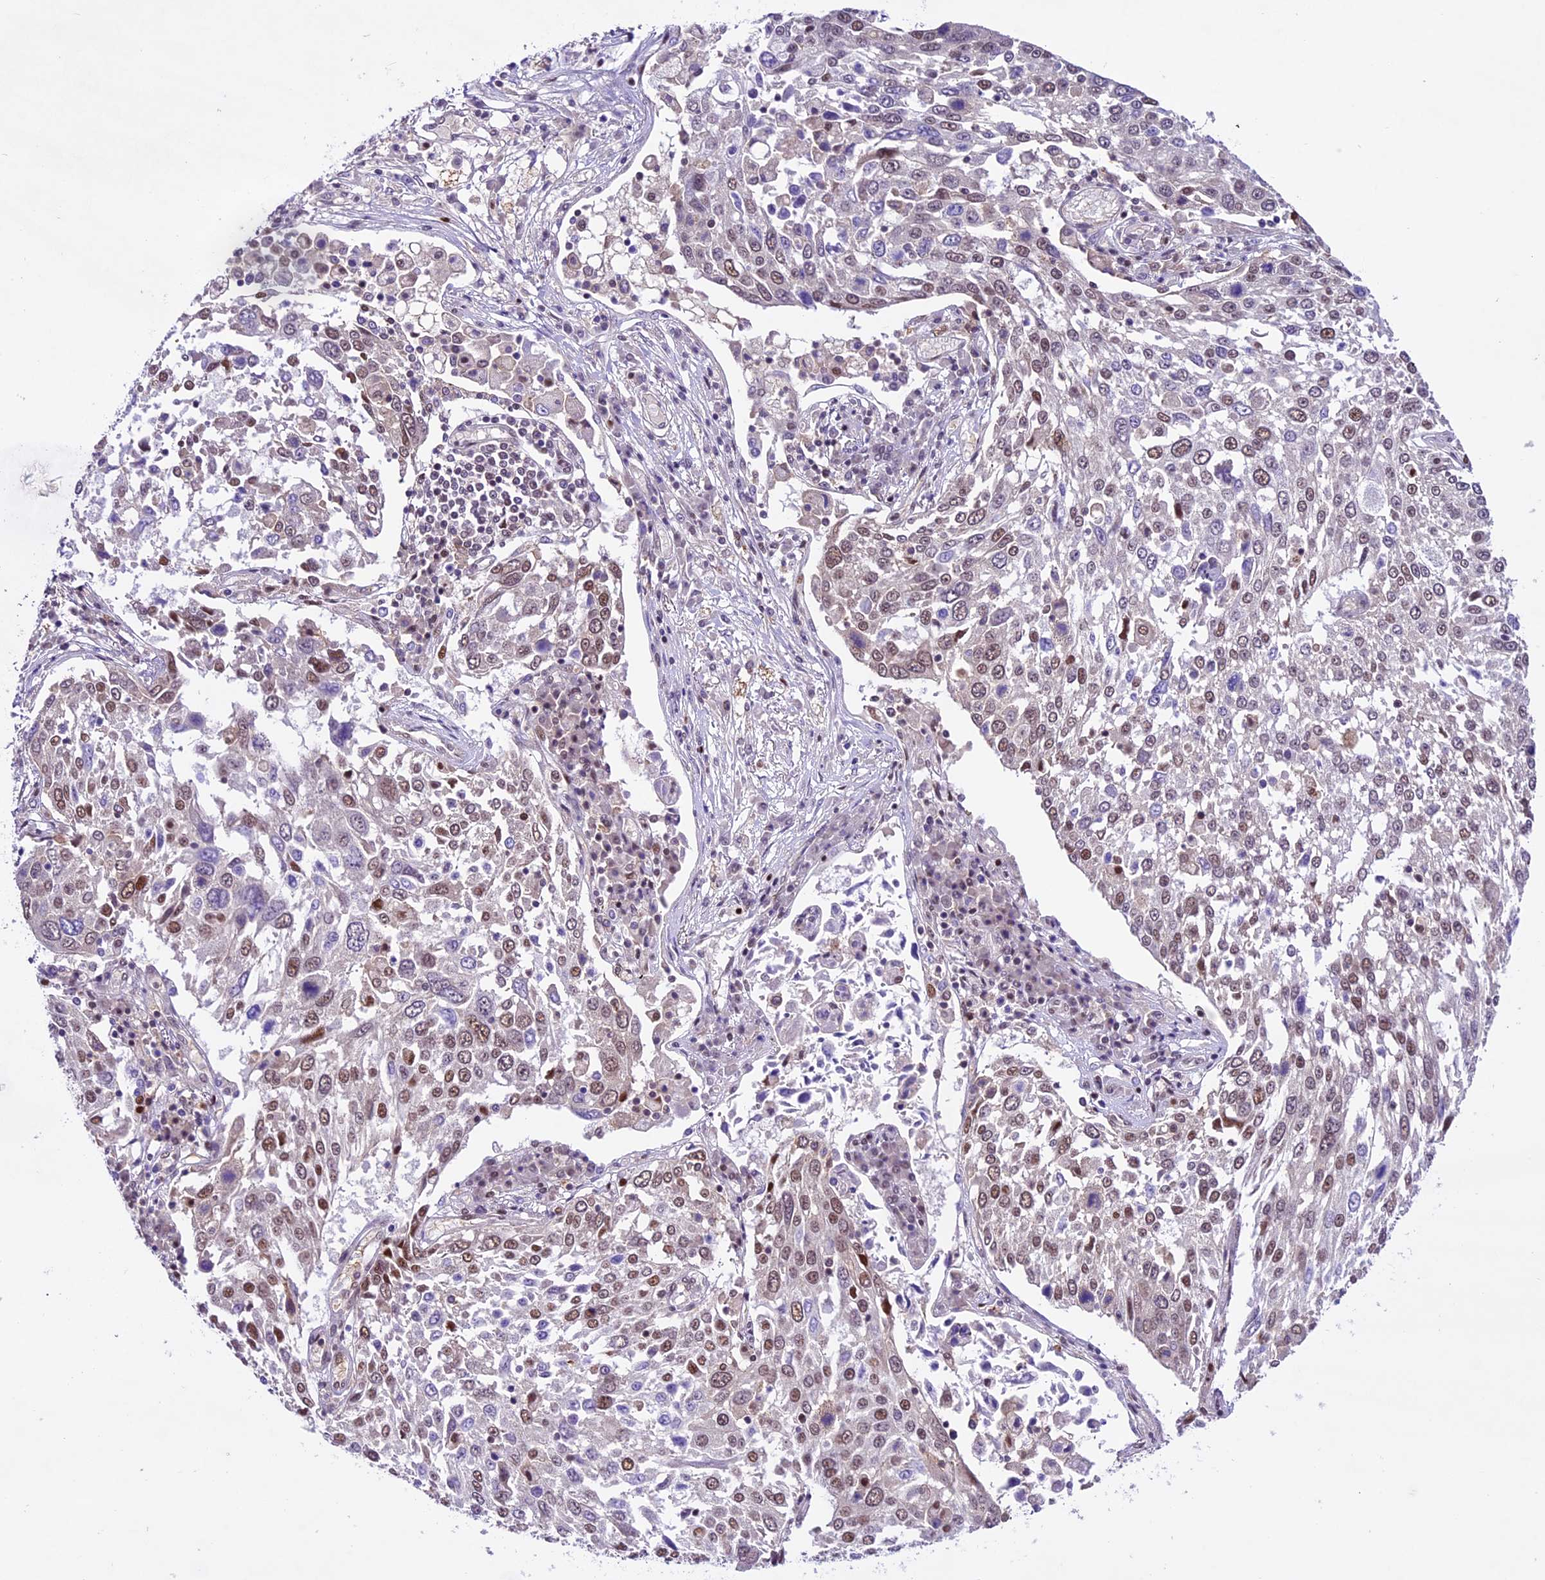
{"staining": {"intensity": "moderate", "quantity": "25%-75%", "location": "nuclear"}, "tissue": "lung cancer", "cell_type": "Tumor cells", "image_type": "cancer", "snomed": [{"axis": "morphology", "description": "Squamous cell carcinoma, NOS"}, {"axis": "topography", "description": "Lung"}], "caption": "About 25%-75% of tumor cells in lung cancer (squamous cell carcinoma) display moderate nuclear protein positivity as visualized by brown immunohistochemical staining.", "gene": "SHKBP1", "patient": {"sex": "male", "age": 65}}